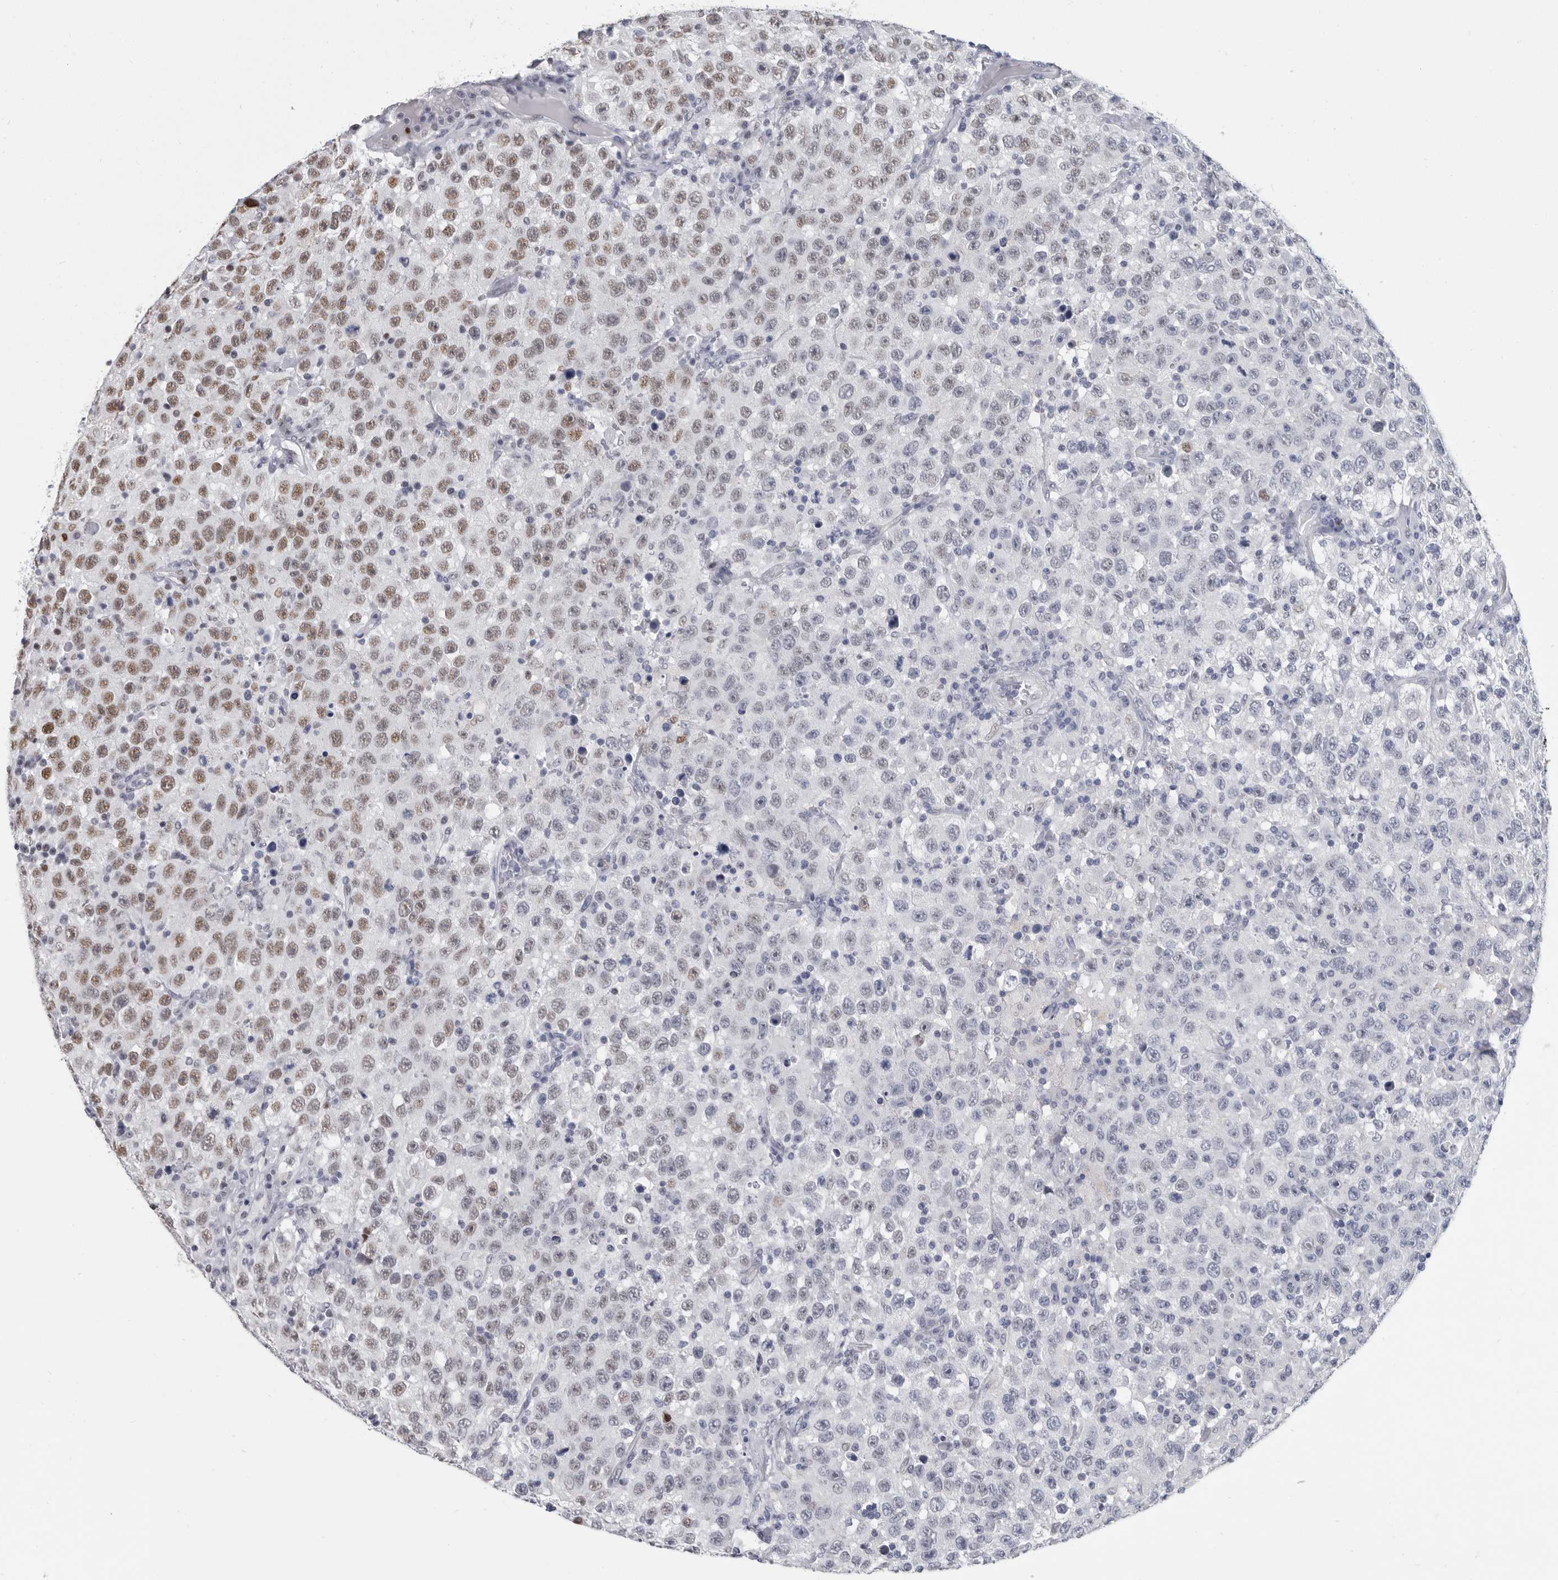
{"staining": {"intensity": "moderate", "quantity": "<25%", "location": "nuclear"}, "tissue": "testis cancer", "cell_type": "Tumor cells", "image_type": "cancer", "snomed": [{"axis": "morphology", "description": "Seminoma, NOS"}, {"axis": "topography", "description": "Testis"}], "caption": "Immunohistochemistry micrograph of testis seminoma stained for a protein (brown), which demonstrates low levels of moderate nuclear staining in approximately <25% of tumor cells.", "gene": "WRAP73", "patient": {"sex": "male", "age": 41}}